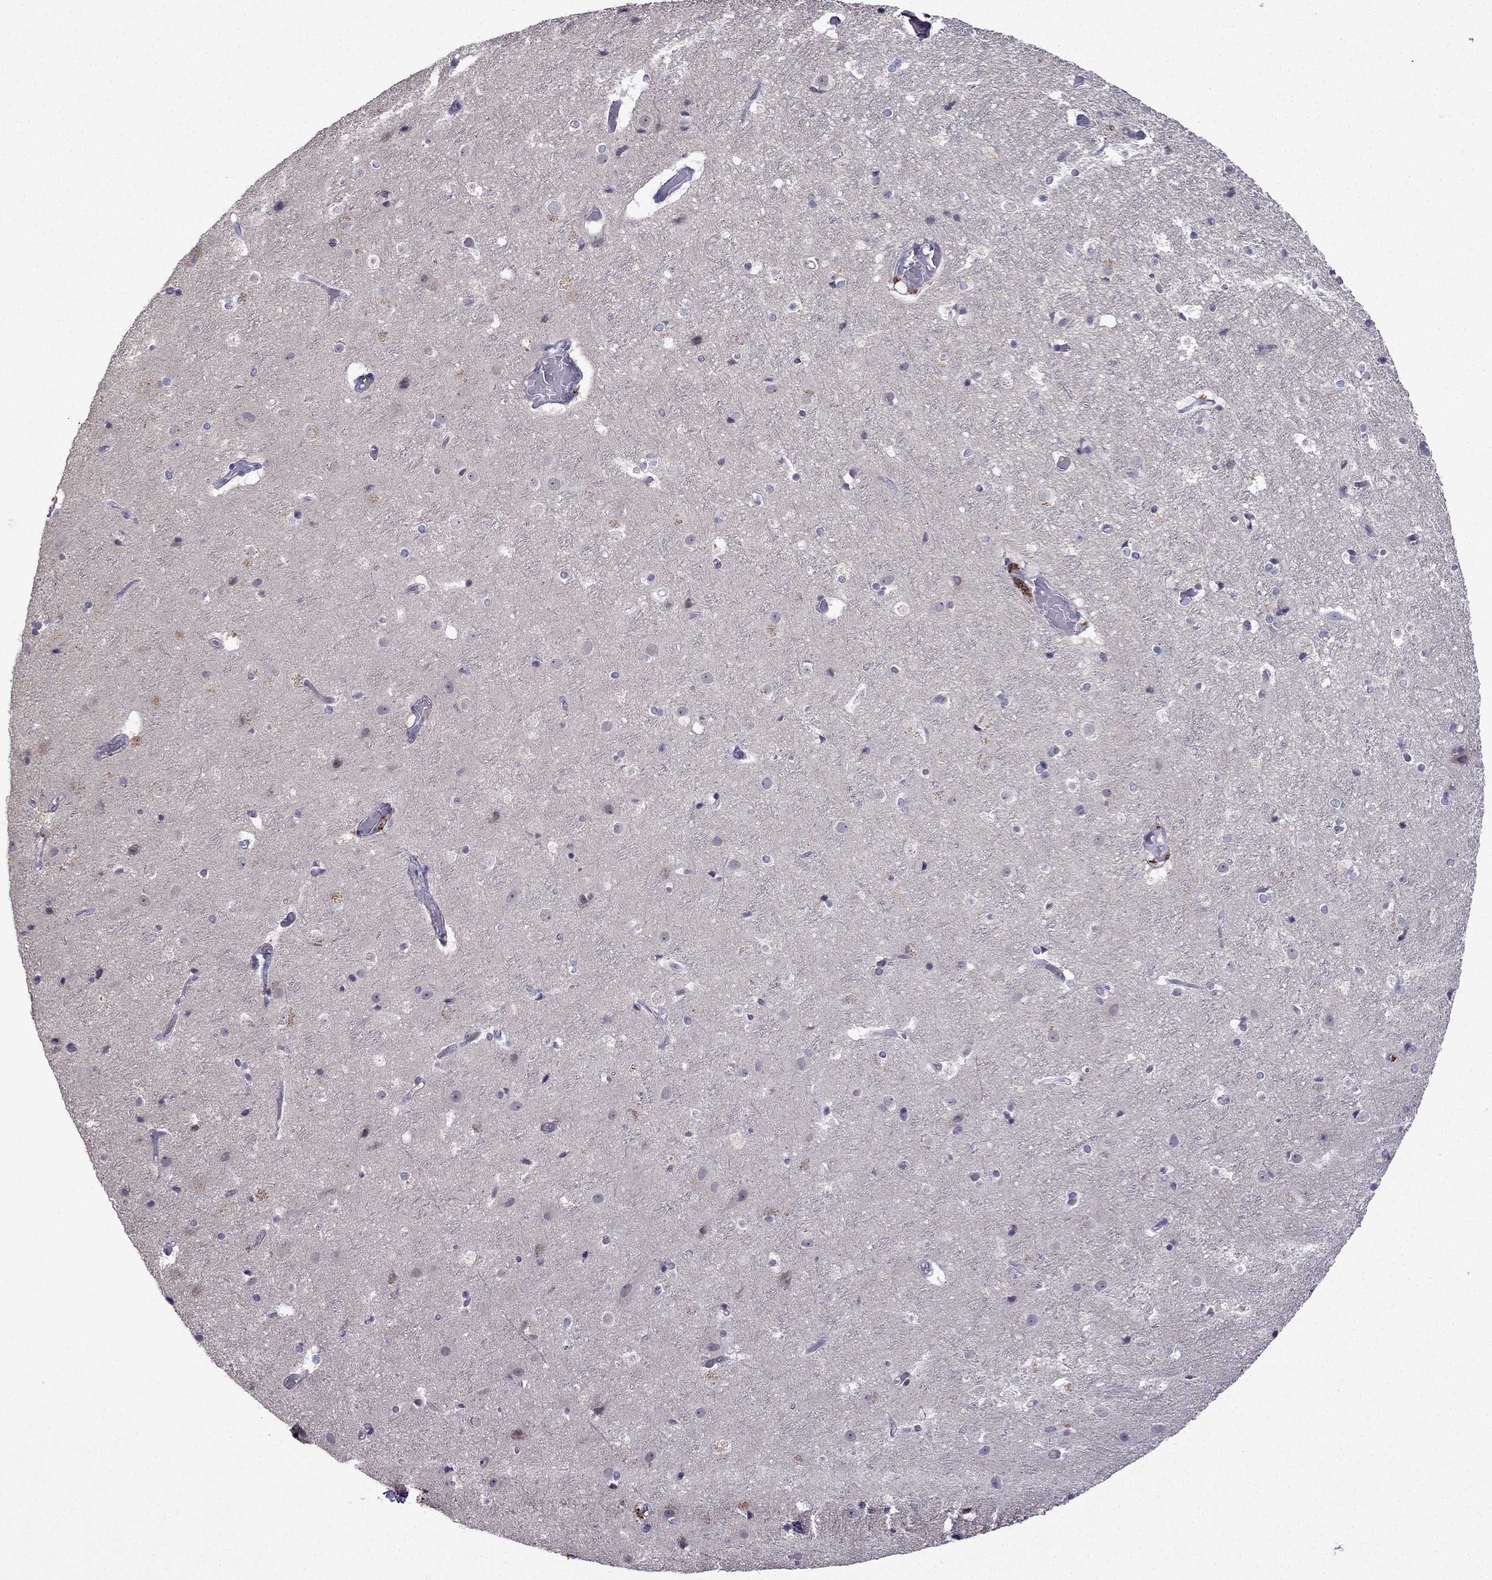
{"staining": {"intensity": "negative", "quantity": "none", "location": "none"}, "tissue": "cerebral cortex", "cell_type": "Endothelial cells", "image_type": "normal", "snomed": [{"axis": "morphology", "description": "Normal tissue, NOS"}, {"axis": "topography", "description": "Cerebral cortex"}], "caption": "This is an IHC photomicrograph of benign cerebral cortex. There is no expression in endothelial cells.", "gene": "UHRF1", "patient": {"sex": "female", "age": 52}}